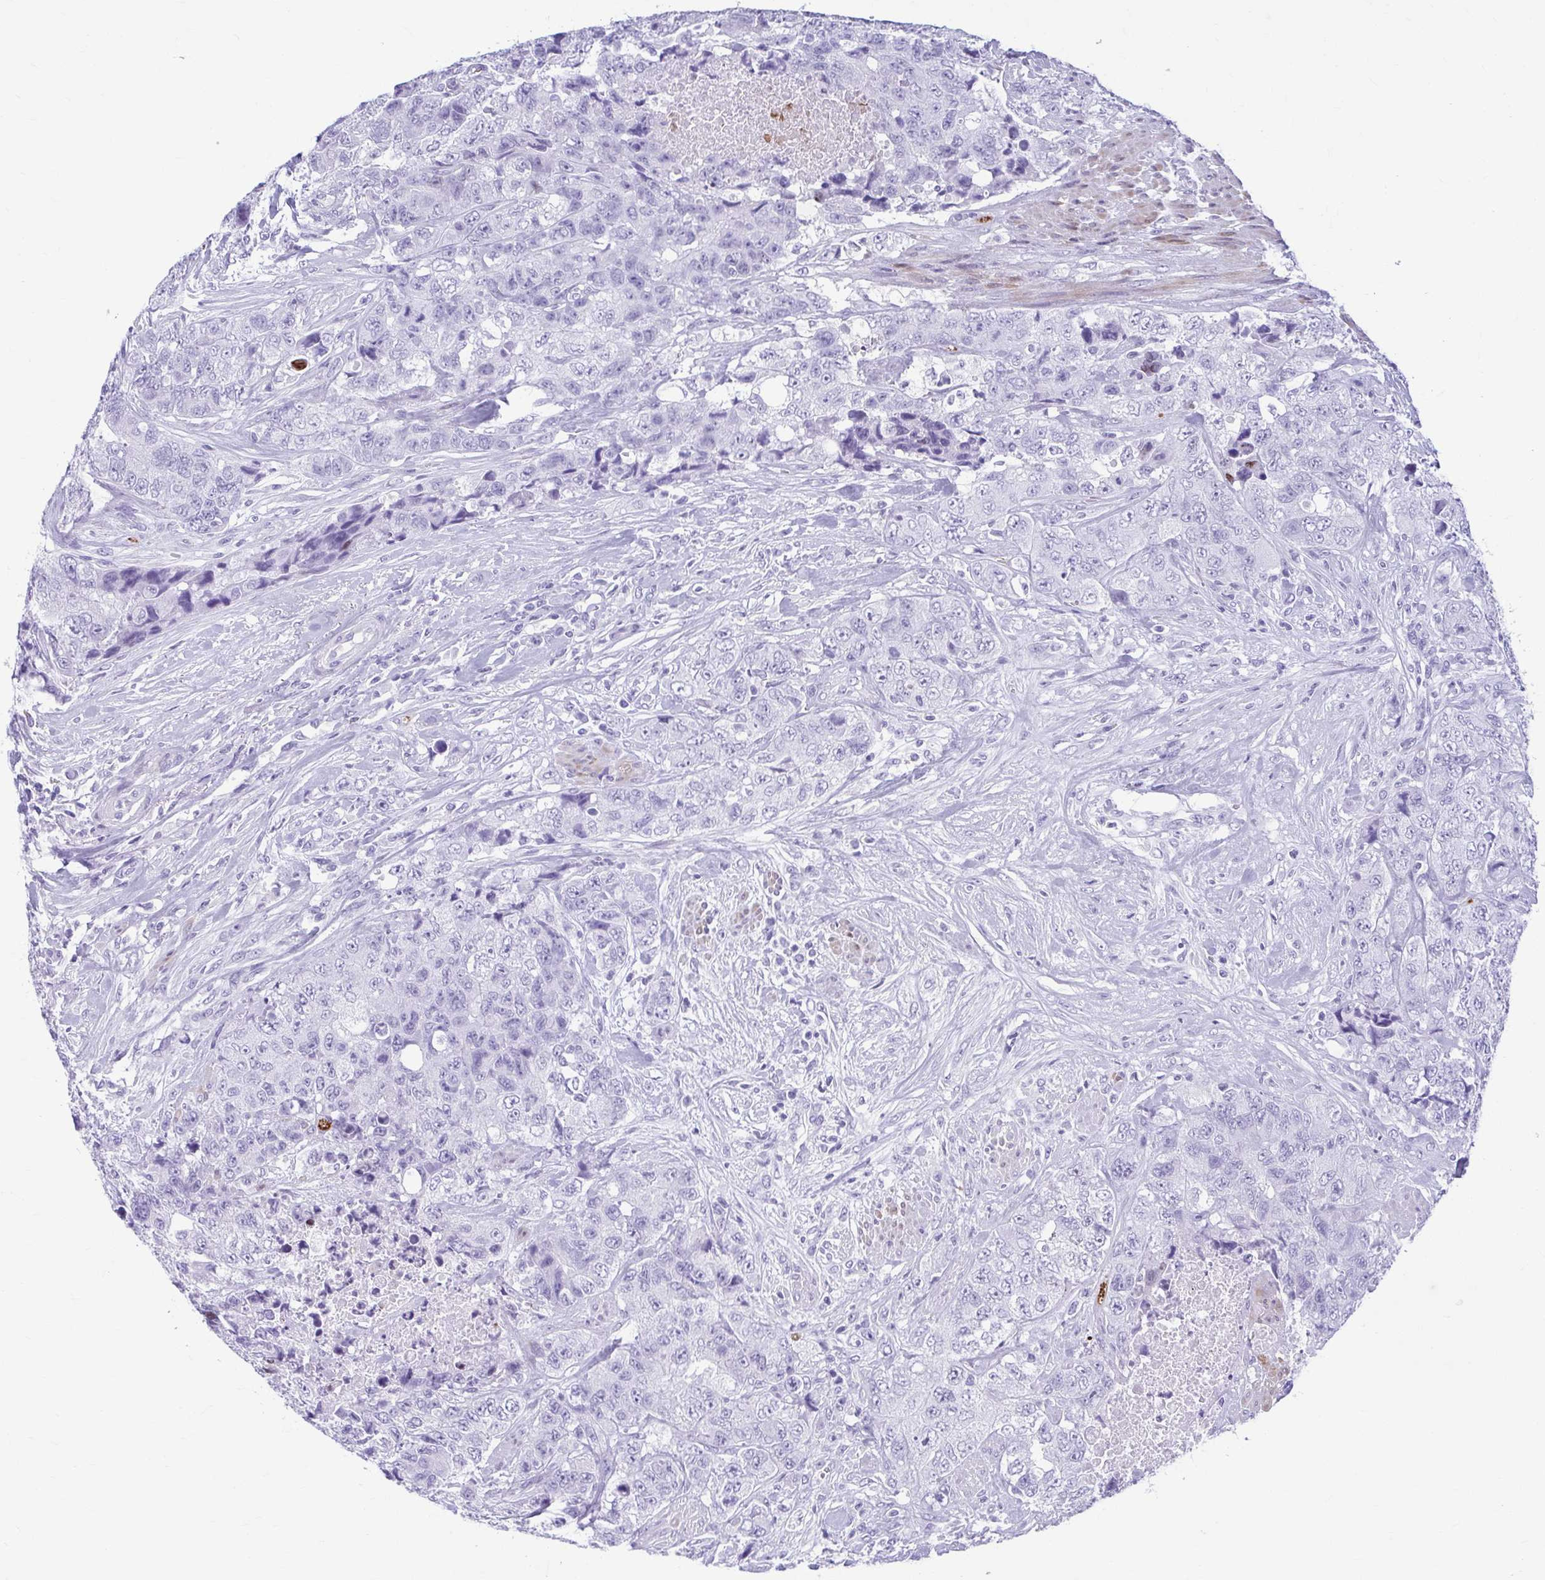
{"staining": {"intensity": "negative", "quantity": "none", "location": "none"}, "tissue": "urothelial cancer", "cell_type": "Tumor cells", "image_type": "cancer", "snomed": [{"axis": "morphology", "description": "Urothelial carcinoma, High grade"}, {"axis": "topography", "description": "Urinary bladder"}], "caption": "This is an immunohistochemistry (IHC) image of urothelial cancer. There is no staining in tumor cells.", "gene": "TCEAL3", "patient": {"sex": "female", "age": 78}}